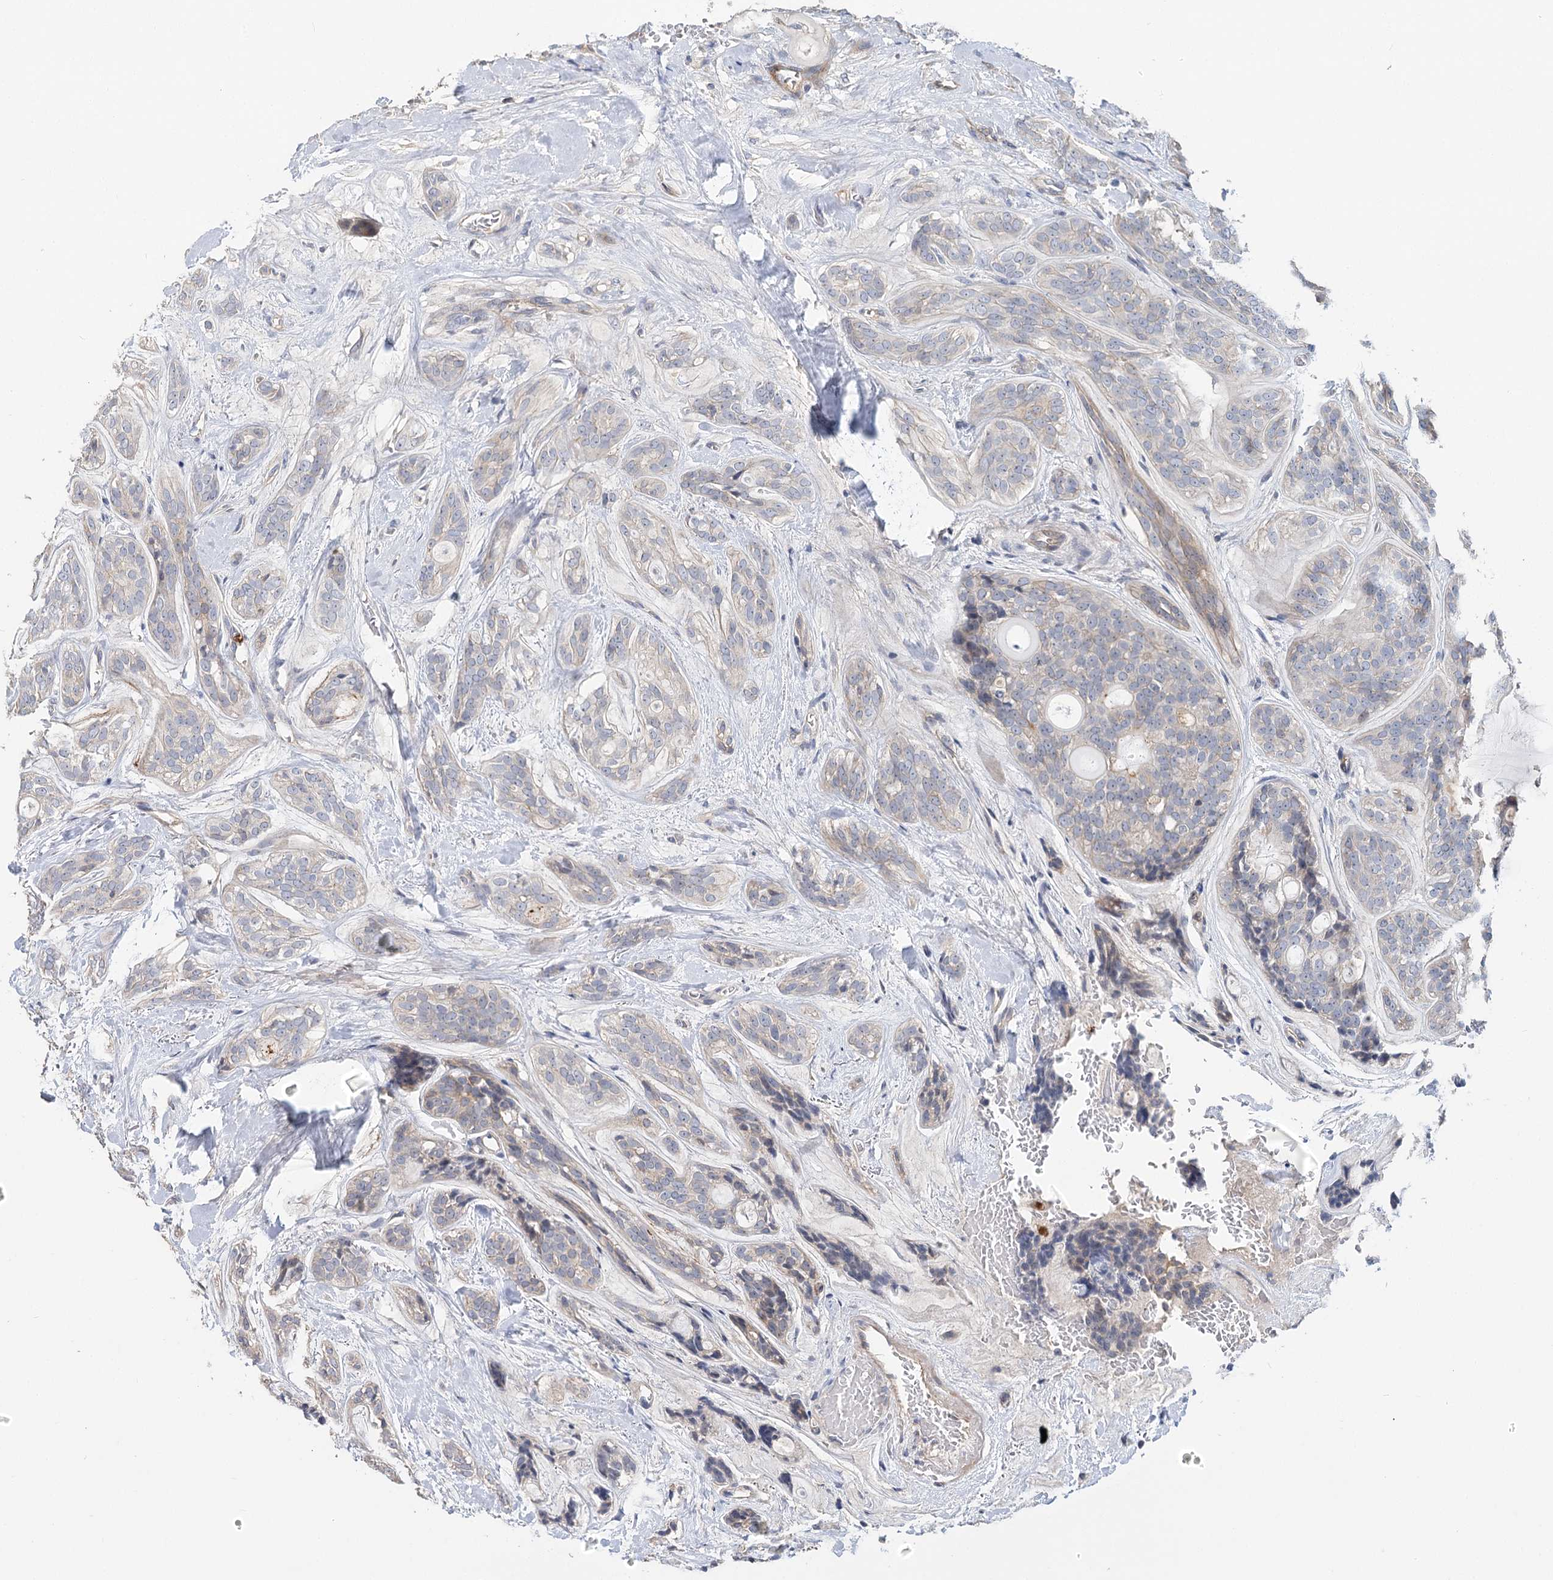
{"staining": {"intensity": "negative", "quantity": "none", "location": "none"}, "tissue": "head and neck cancer", "cell_type": "Tumor cells", "image_type": "cancer", "snomed": [{"axis": "morphology", "description": "Adenocarcinoma, NOS"}, {"axis": "topography", "description": "Head-Neck"}], "caption": "Immunohistochemistry of human head and neck cancer demonstrates no expression in tumor cells.", "gene": "EPB41L5", "patient": {"sex": "male", "age": 66}}